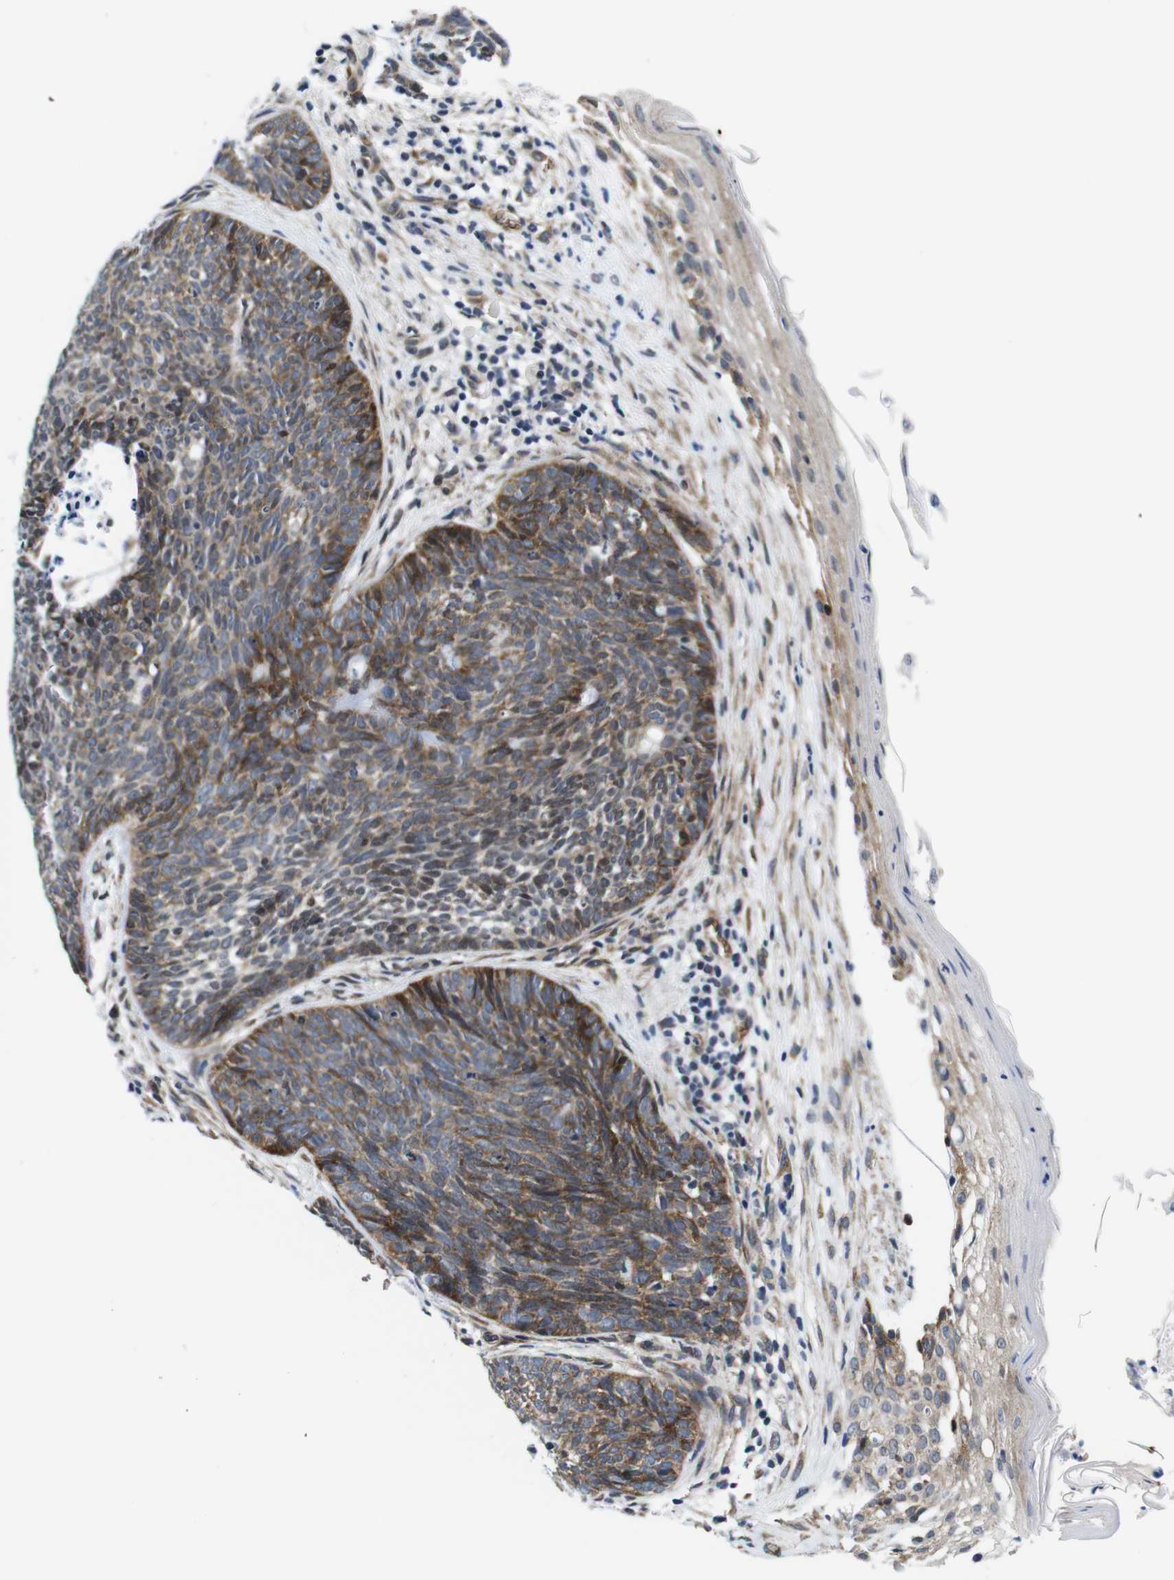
{"staining": {"intensity": "moderate", "quantity": ">75%", "location": "cytoplasmic/membranous"}, "tissue": "skin cancer", "cell_type": "Tumor cells", "image_type": "cancer", "snomed": [{"axis": "morphology", "description": "Basal cell carcinoma"}, {"axis": "topography", "description": "Skin"}], "caption": "Skin cancer stained with immunohistochemistry (IHC) exhibits moderate cytoplasmic/membranous expression in about >75% of tumor cells.", "gene": "SOCS3", "patient": {"sex": "female", "age": 70}}